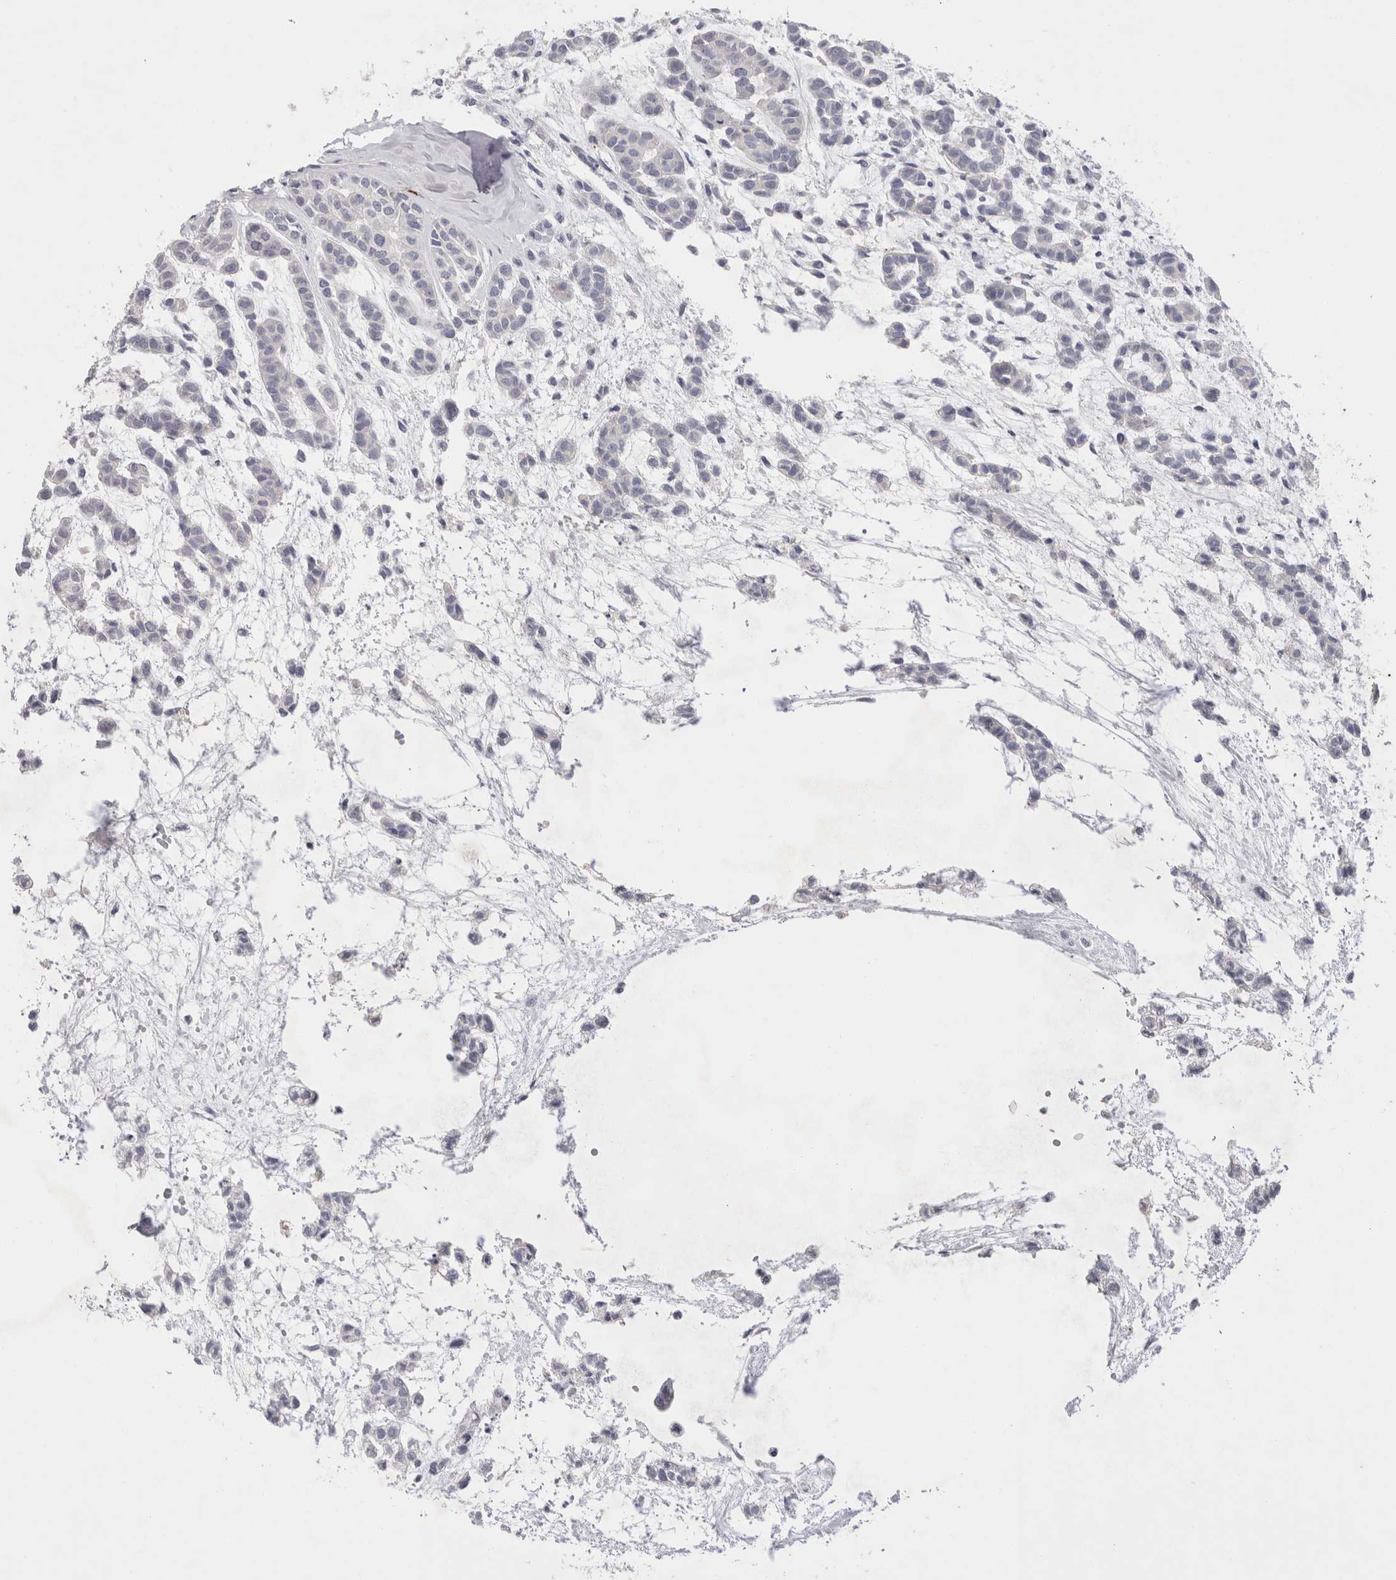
{"staining": {"intensity": "negative", "quantity": "none", "location": "none"}, "tissue": "head and neck cancer", "cell_type": "Tumor cells", "image_type": "cancer", "snomed": [{"axis": "morphology", "description": "Adenocarcinoma, NOS"}, {"axis": "morphology", "description": "Adenoma, NOS"}, {"axis": "topography", "description": "Head-Neck"}], "caption": "This is an immunohistochemistry (IHC) micrograph of head and neck cancer (adenocarcinoma). There is no positivity in tumor cells.", "gene": "SPINK2", "patient": {"sex": "female", "age": 55}}